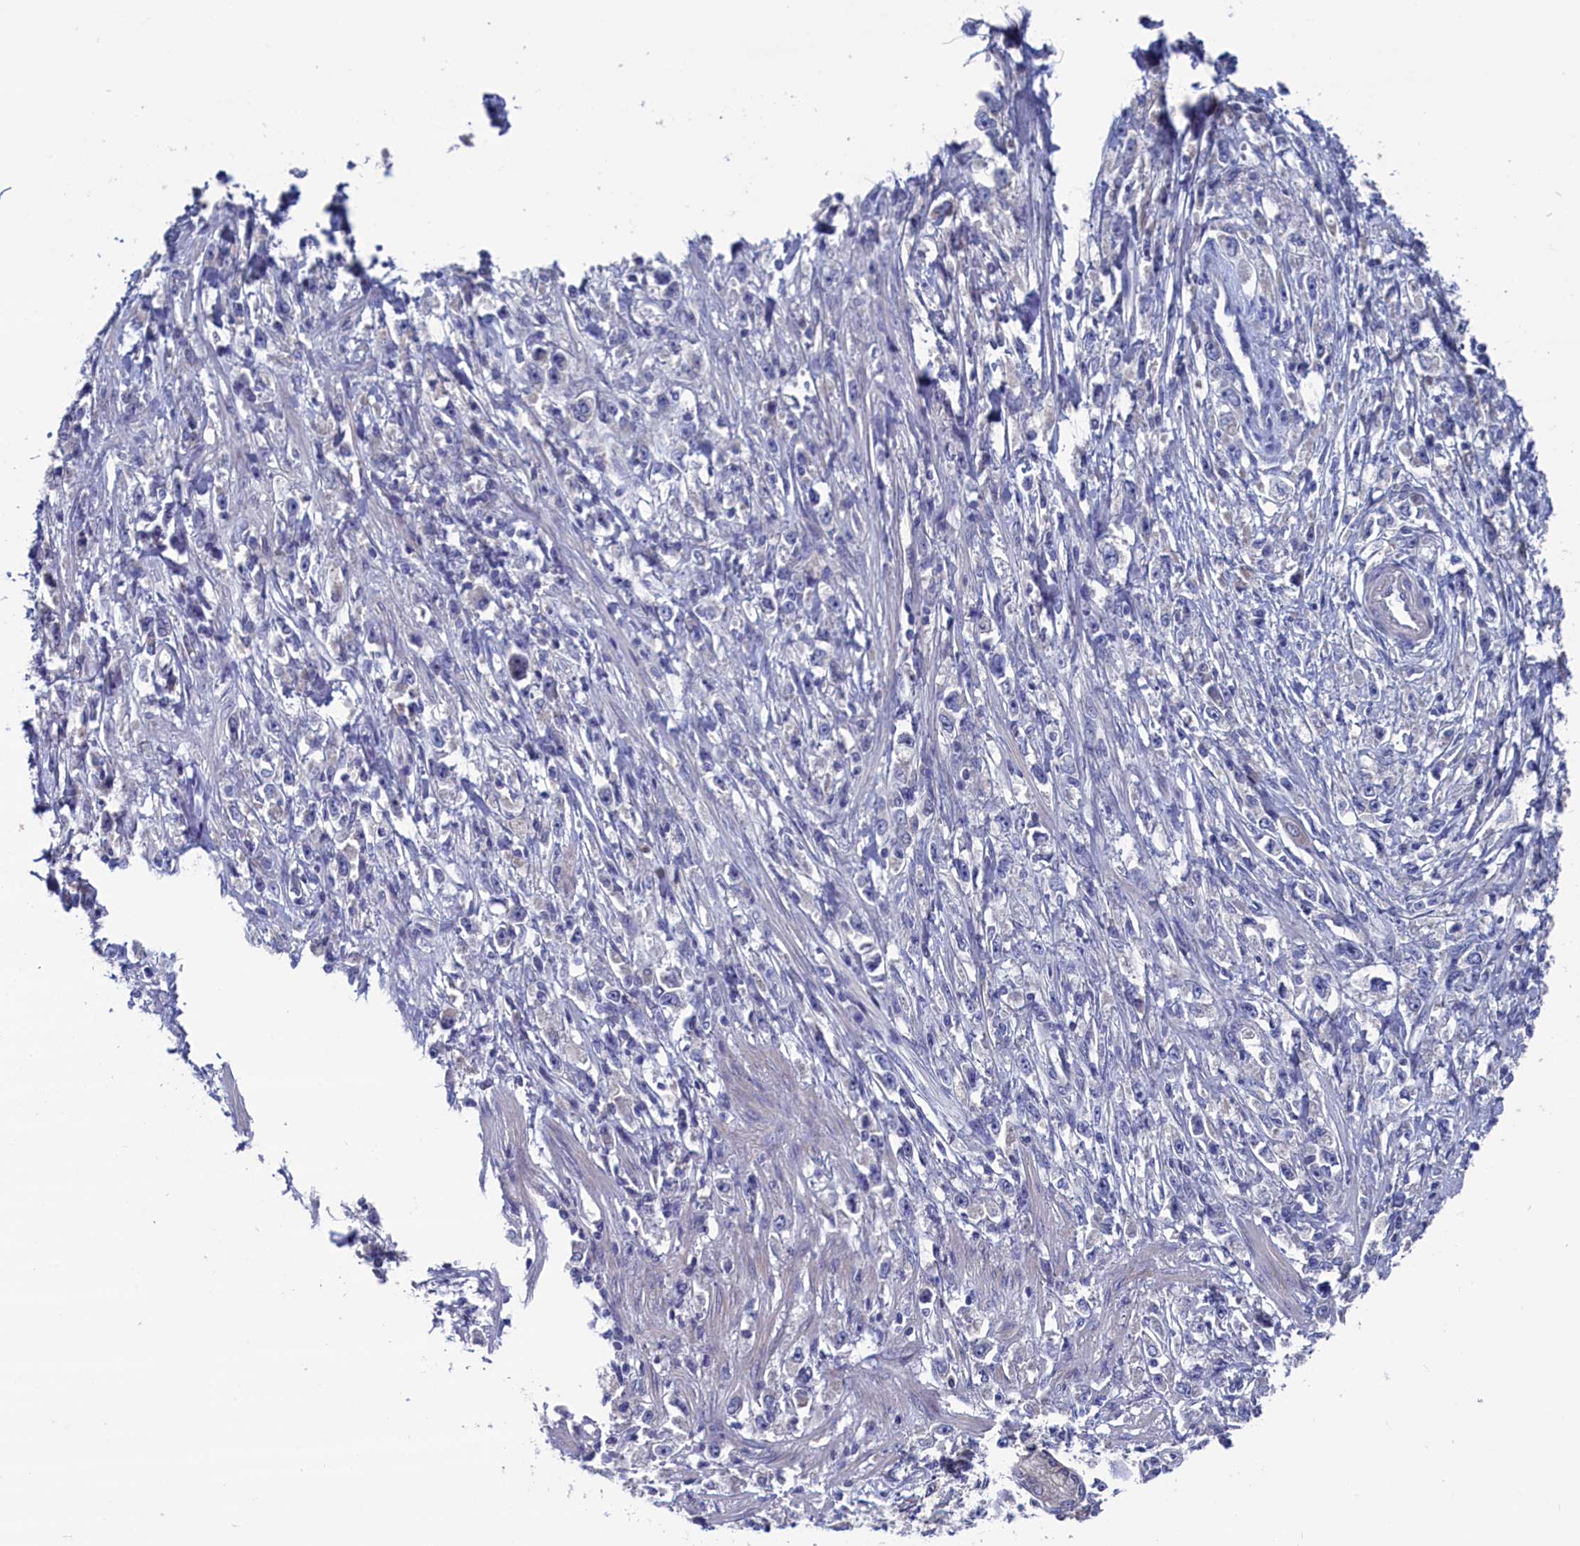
{"staining": {"intensity": "negative", "quantity": "none", "location": "none"}, "tissue": "stomach cancer", "cell_type": "Tumor cells", "image_type": "cancer", "snomed": [{"axis": "morphology", "description": "Adenocarcinoma, NOS"}, {"axis": "topography", "description": "Stomach"}], "caption": "Tumor cells are negative for protein expression in human stomach cancer (adenocarcinoma).", "gene": "SPATA13", "patient": {"sex": "female", "age": 59}}